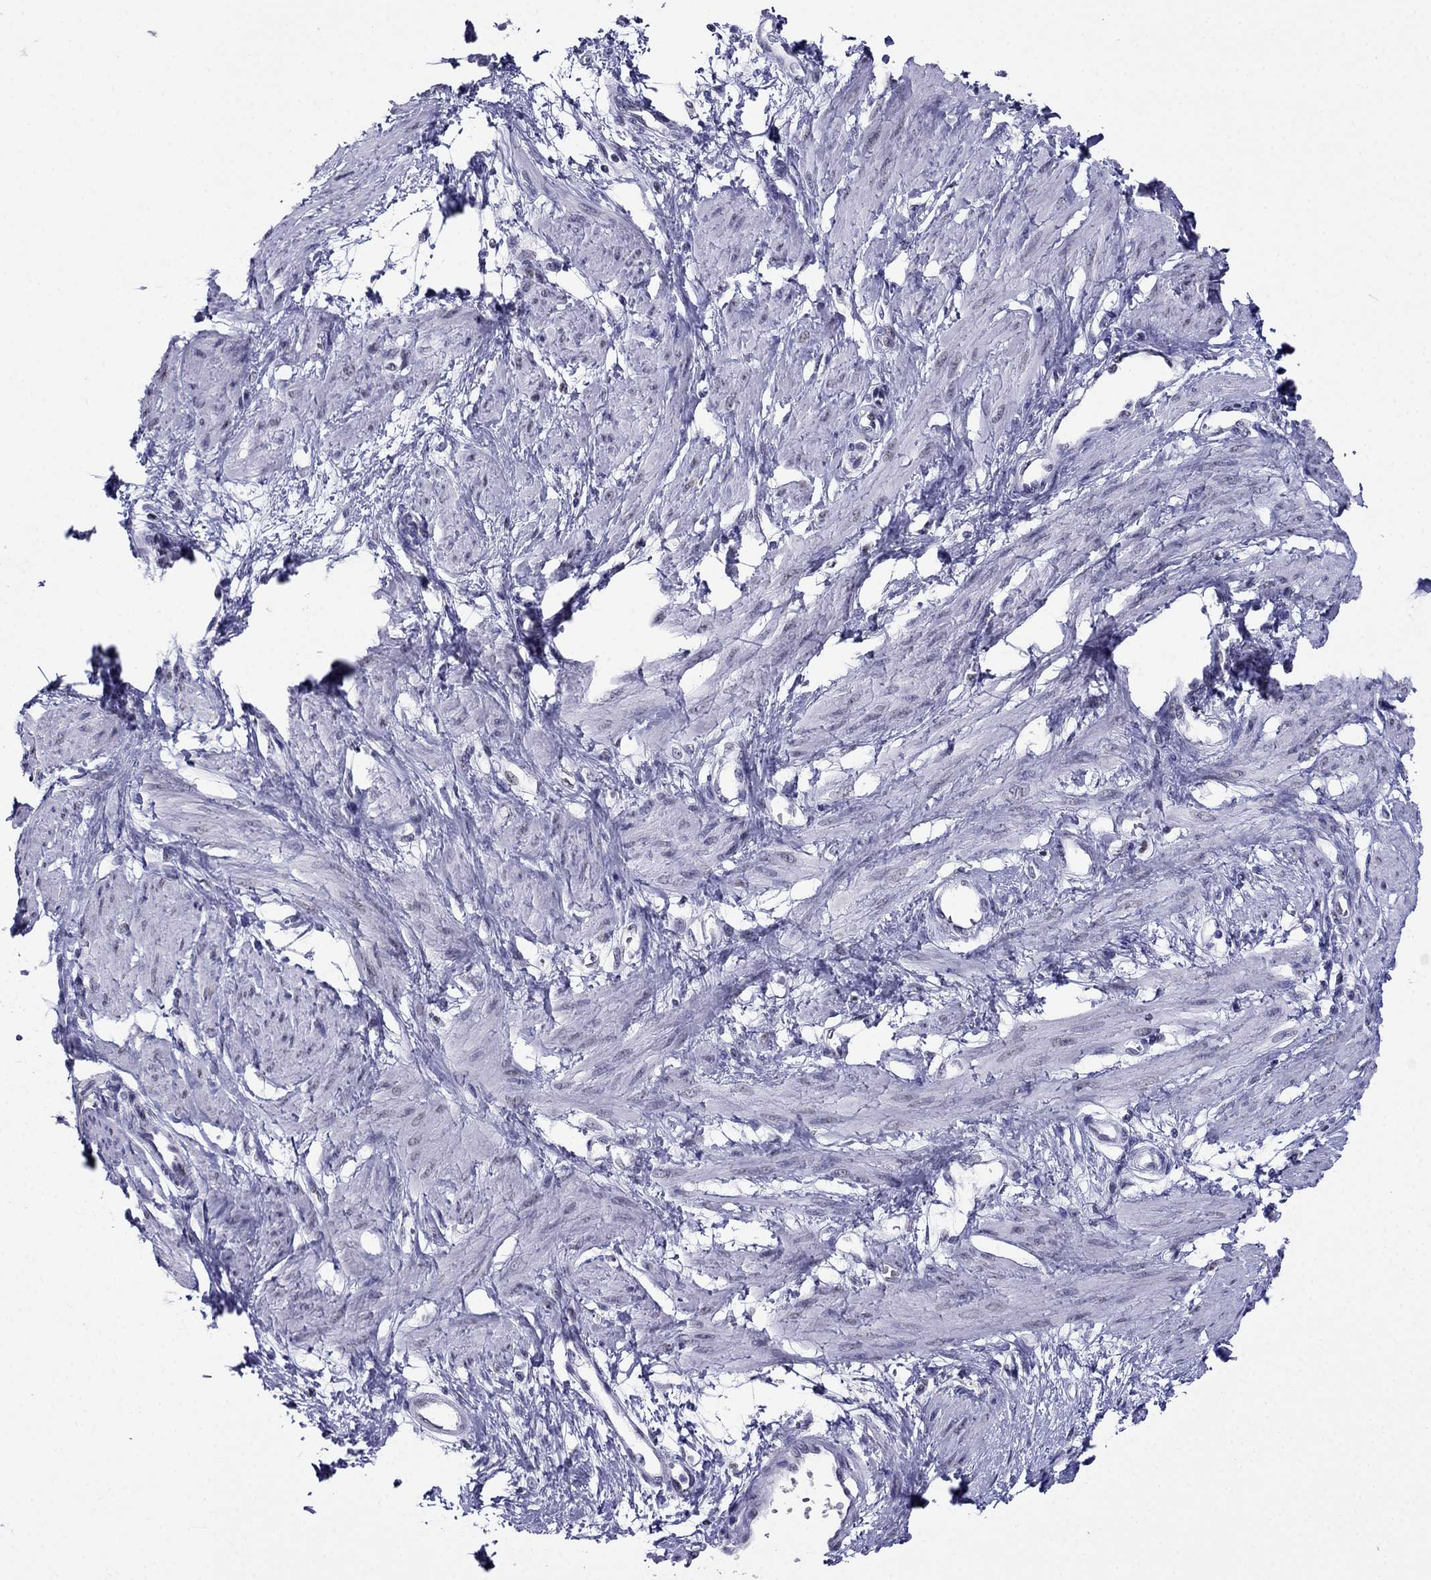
{"staining": {"intensity": "negative", "quantity": "none", "location": "none"}, "tissue": "smooth muscle", "cell_type": "Smooth muscle cells", "image_type": "normal", "snomed": [{"axis": "morphology", "description": "Normal tissue, NOS"}, {"axis": "topography", "description": "Smooth muscle"}, {"axis": "topography", "description": "Uterus"}], "caption": "Smooth muscle stained for a protein using immunohistochemistry shows no staining smooth muscle cells.", "gene": "PPM1G", "patient": {"sex": "female", "age": 39}}